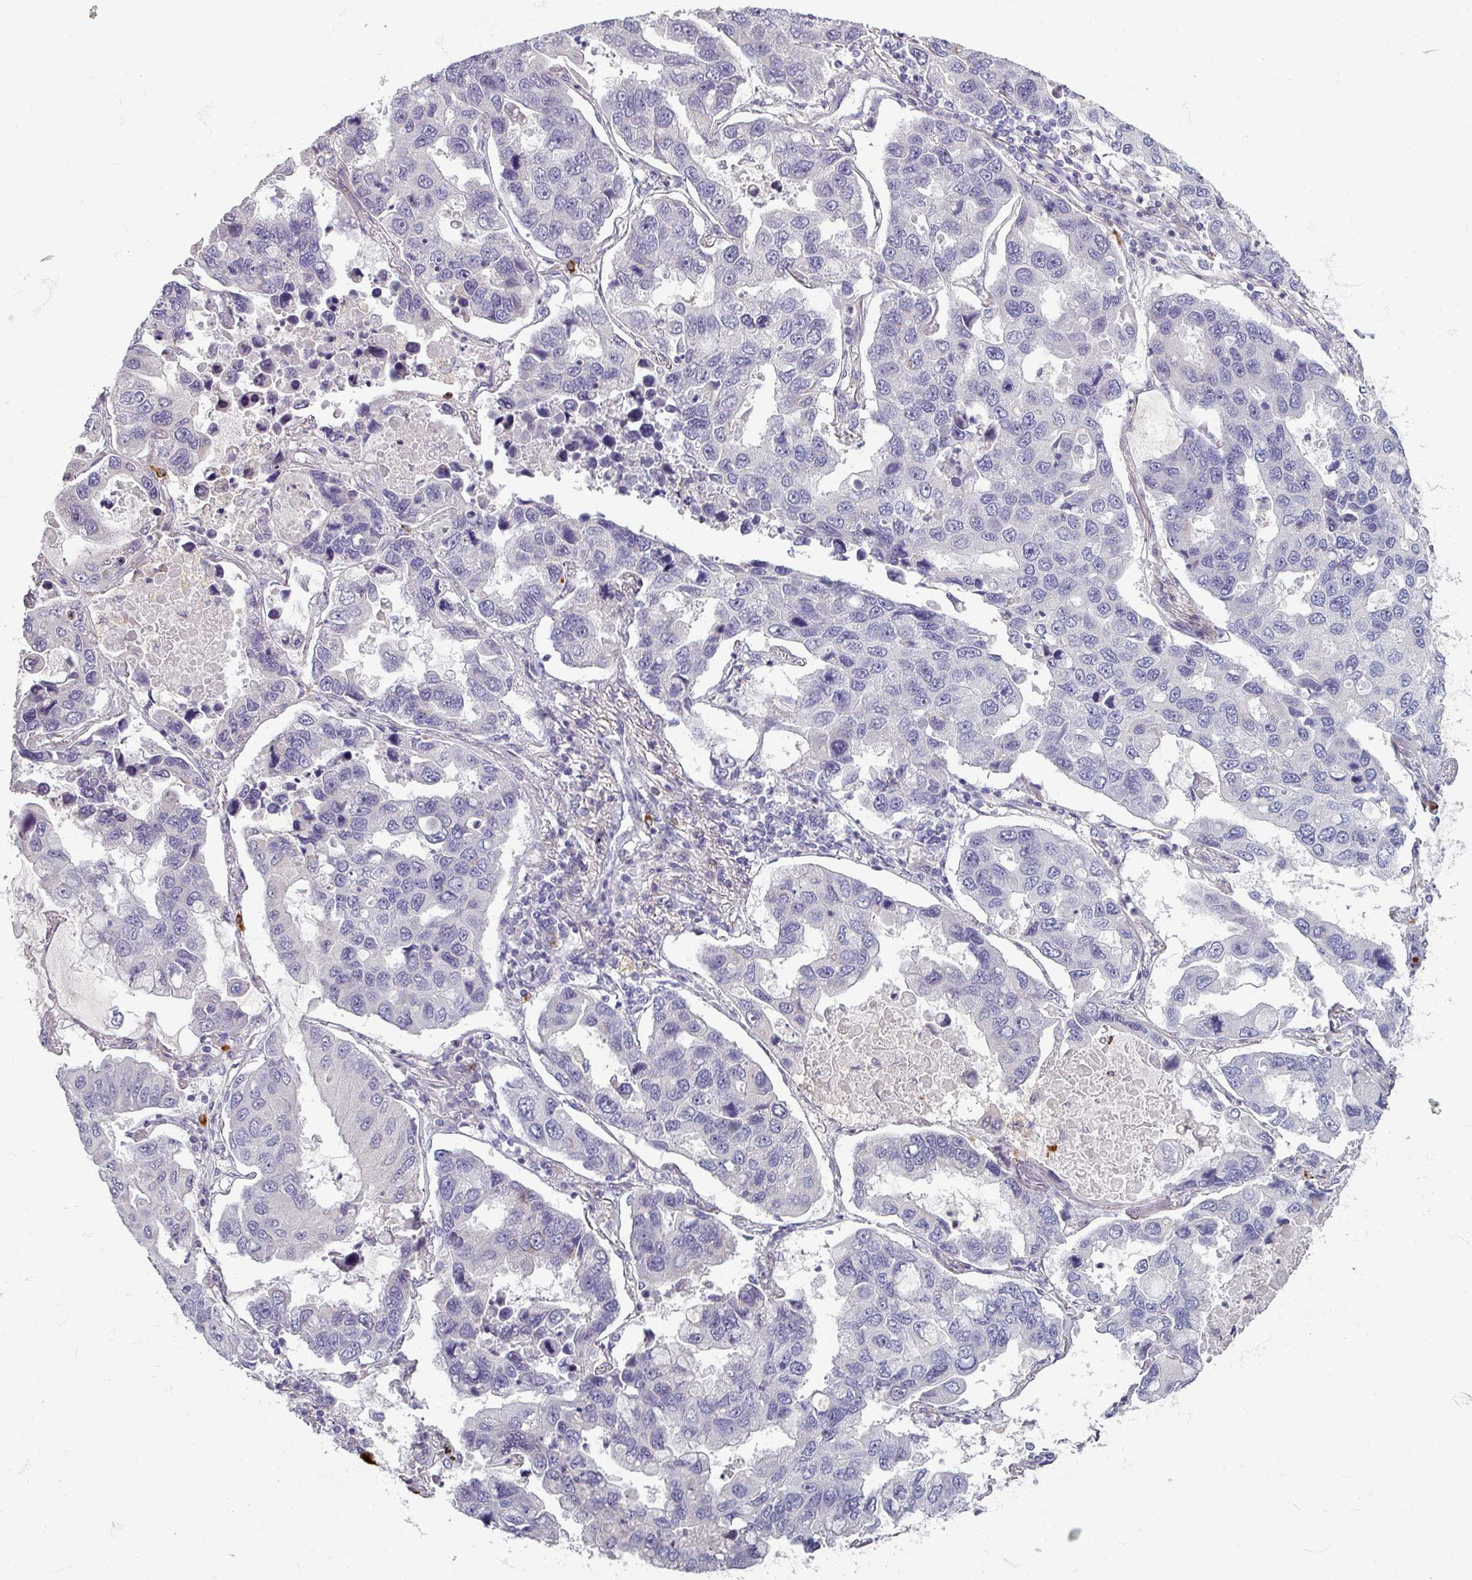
{"staining": {"intensity": "negative", "quantity": "none", "location": "none"}, "tissue": "lung cancer", "cell_type": "Tumor cells", "image_type": "cancer", "snomed": [{"axis": "morphology", "description": "Adenocarcinoma, NOS"}, {"axis": "topography", "description": "Lung"}], "caption": "Tumor cells show no significant protein staining in lung cancer.", "gene": "ZNF878", "patient": {"sex": "male", "age": 64}}